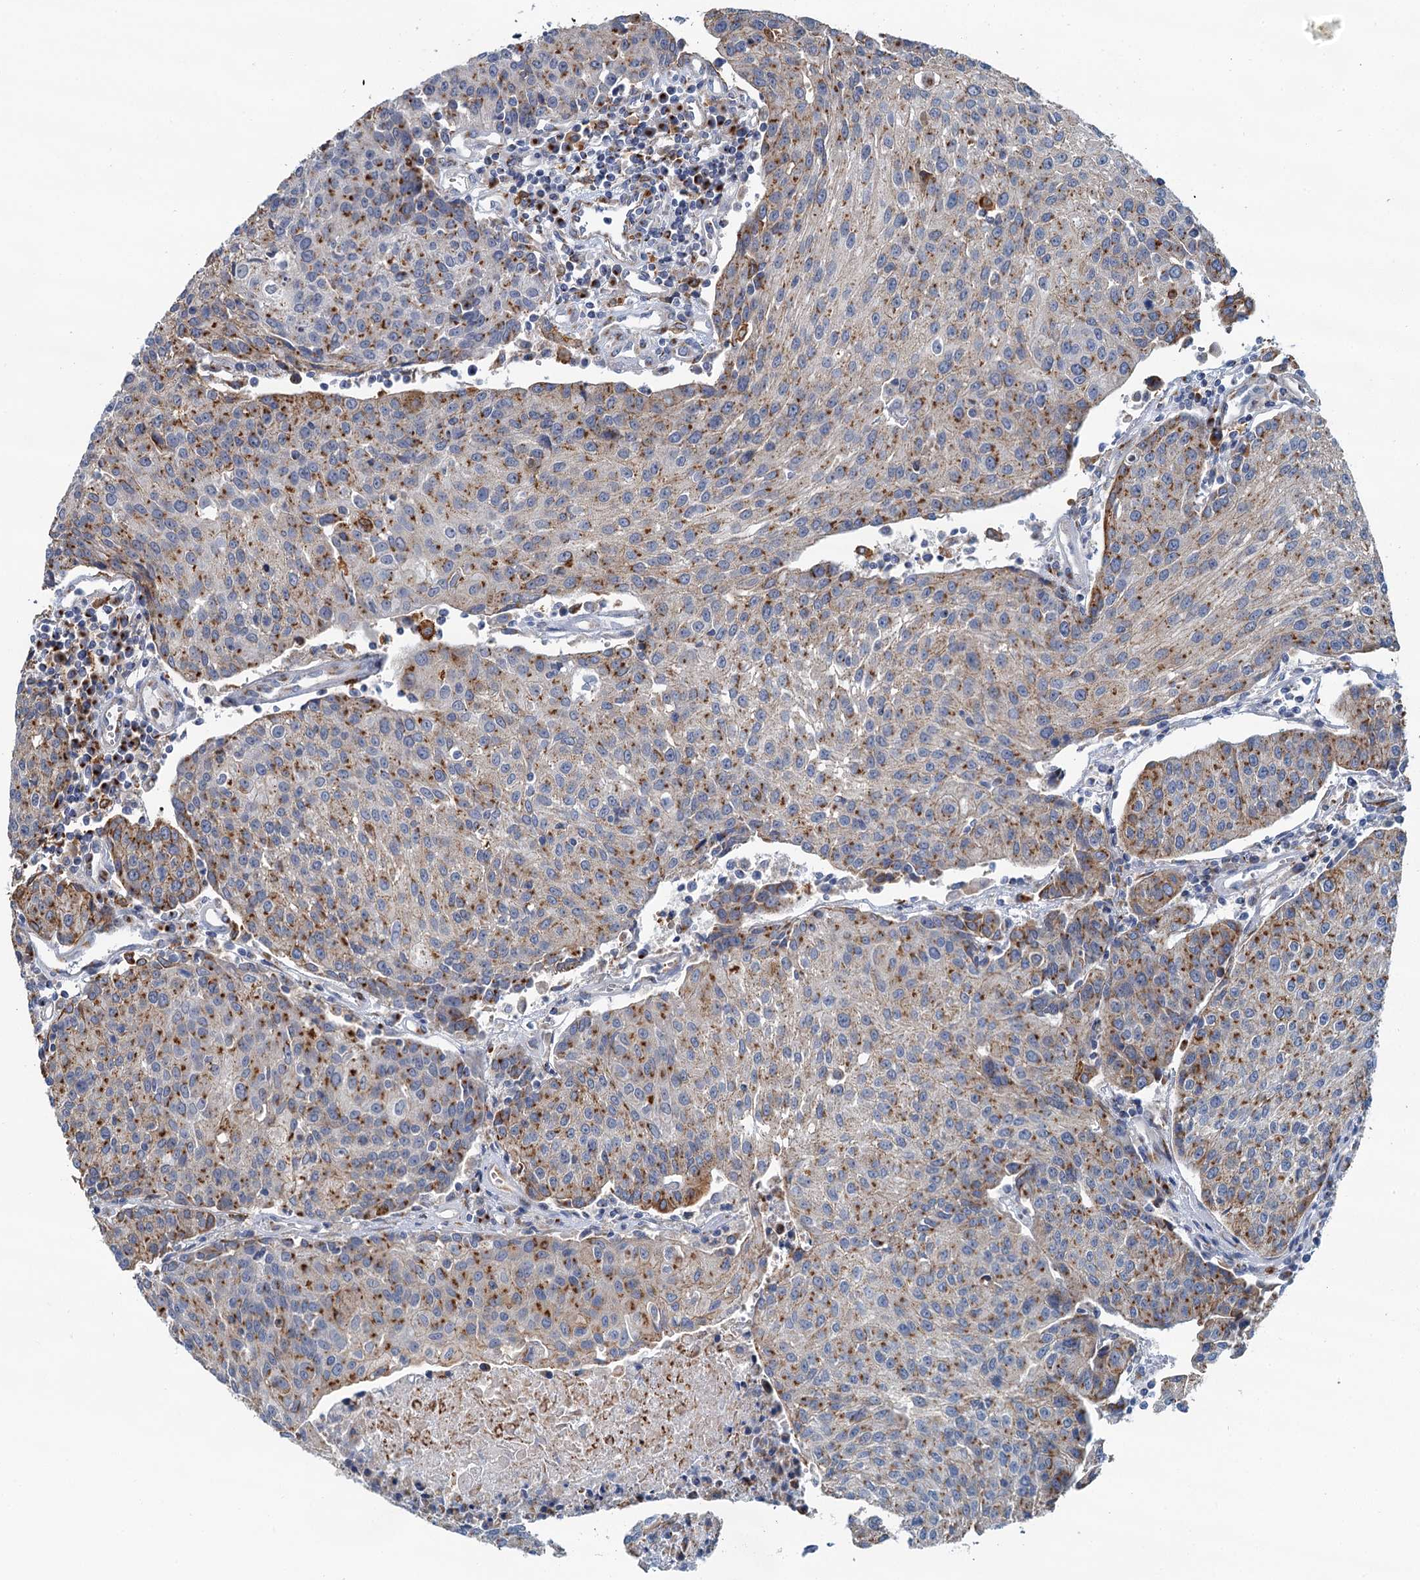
{"staining": {"intensity": "moderate", "quantity": ">75%", "location": "cytoplasmic/membranous"}, "tissue": "urothelial cancer", "cell_type": "Tumor cells", "image_type": "cancer", "snomed": [{"axis": "morphology", "description": "Urothelial carcinoma, High grade"}, {"axis": "topography", "description": "Urinary bladder"}], "caption": "Tumor cells show medium levels of moderate cytoplasmic/membranous expression in approximately >75% of cells in urothelial carcinoma (high-grade). Using DAB (brown) and hematoxylin (blue) stains, captured at high magnification using brightfield microscopy.", "gene": "BET1L", "patient": {"sex": "female", "age": 85}}